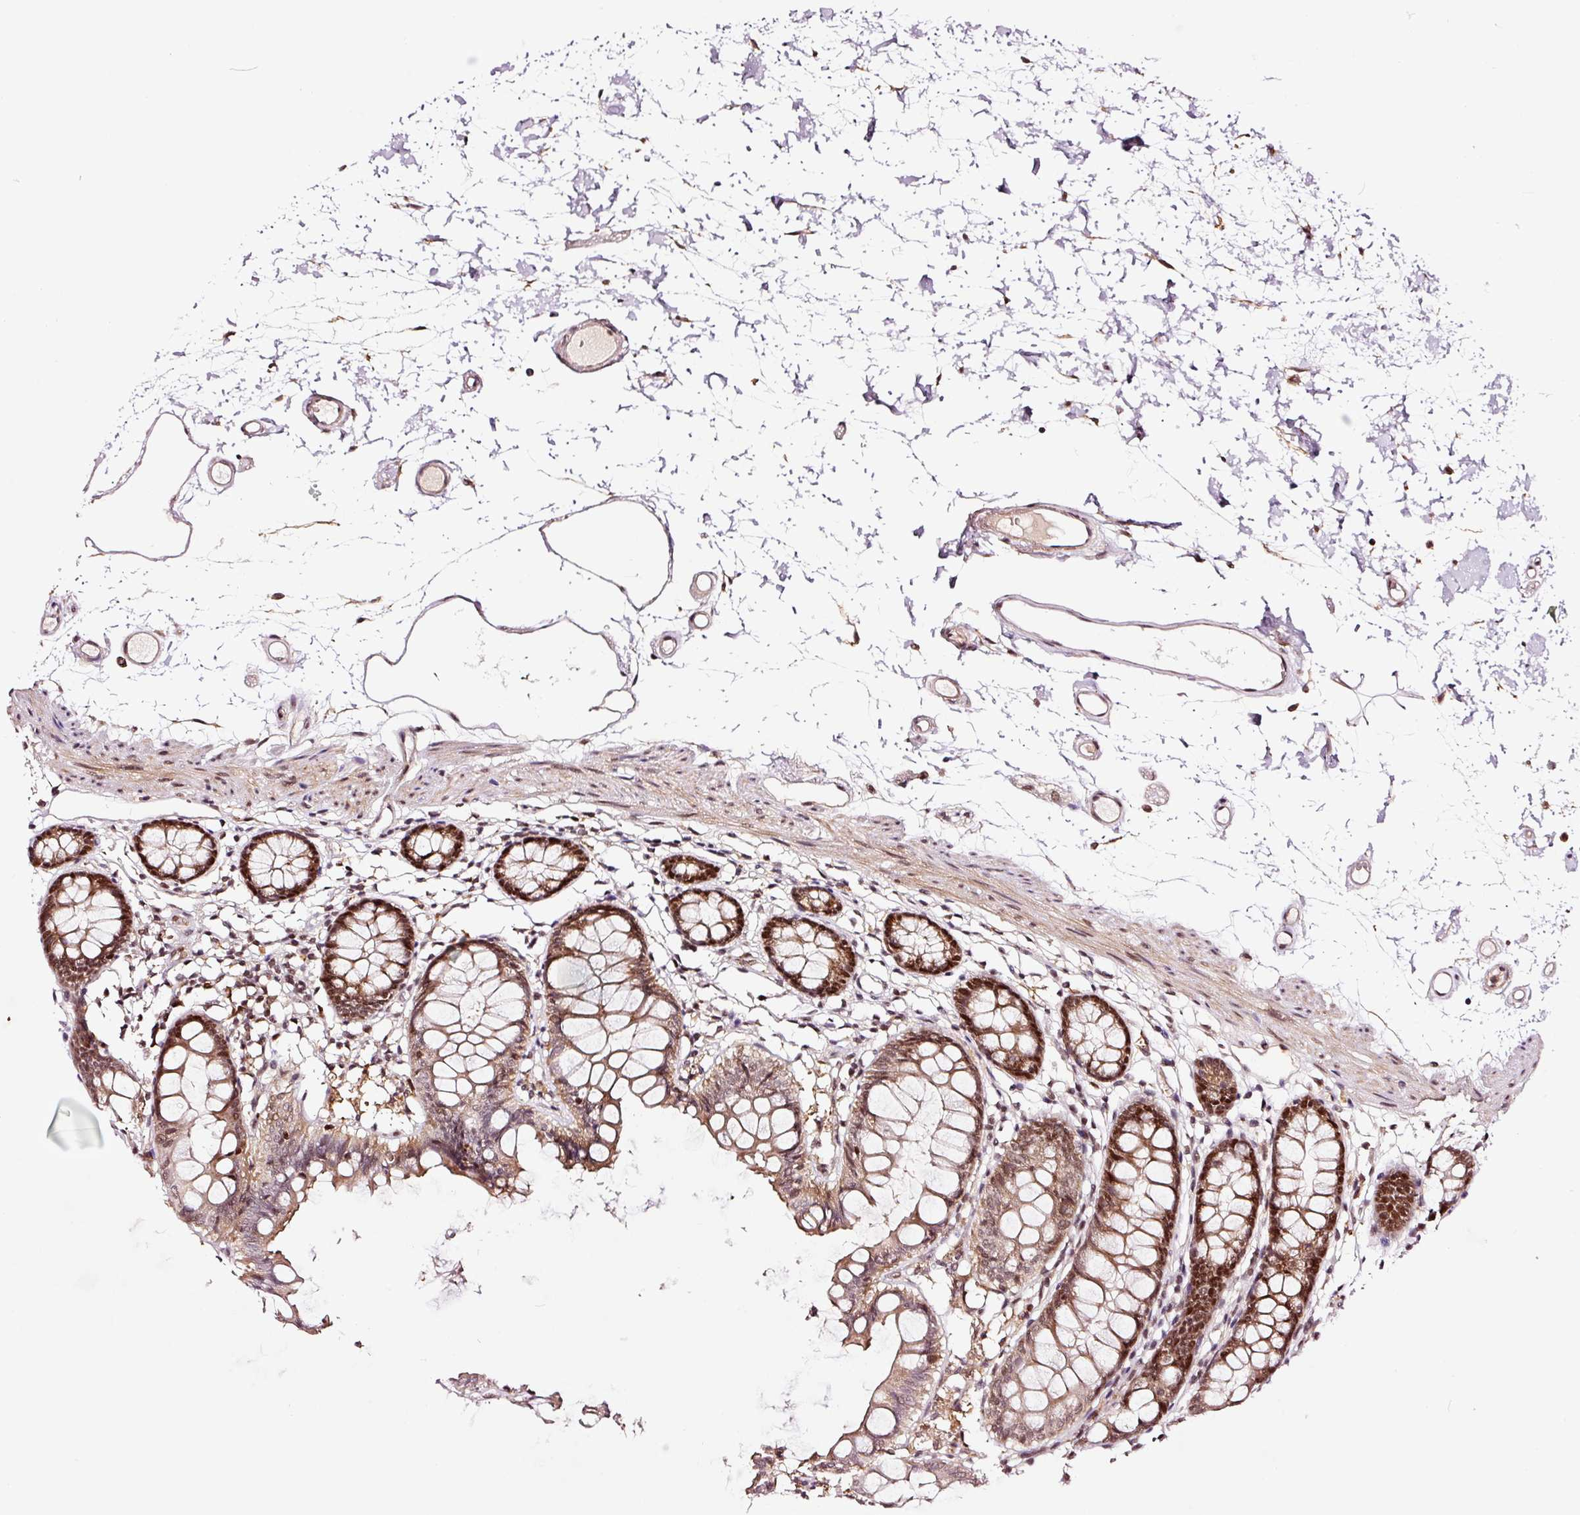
{"staining": {"intensity": "moderate", "quantity": ">75%", "location": "nuclear"}, "tissue": "colon", "cell_type": "Endothelial cells", "image_type": "normal", "snomed": [{"axis": "morphology", "description": "Normal tissue, NOS"}, {"axis": "topography", "description": "Colon"}], "caption": "Approximately >75% of endothelial cells in benign human colon demonstrate moderate nuclear protein staining as visualized by brown immunohistochemical staining.", "gene": "RFC4", "patient": {"sex": "female", "age": 84}}